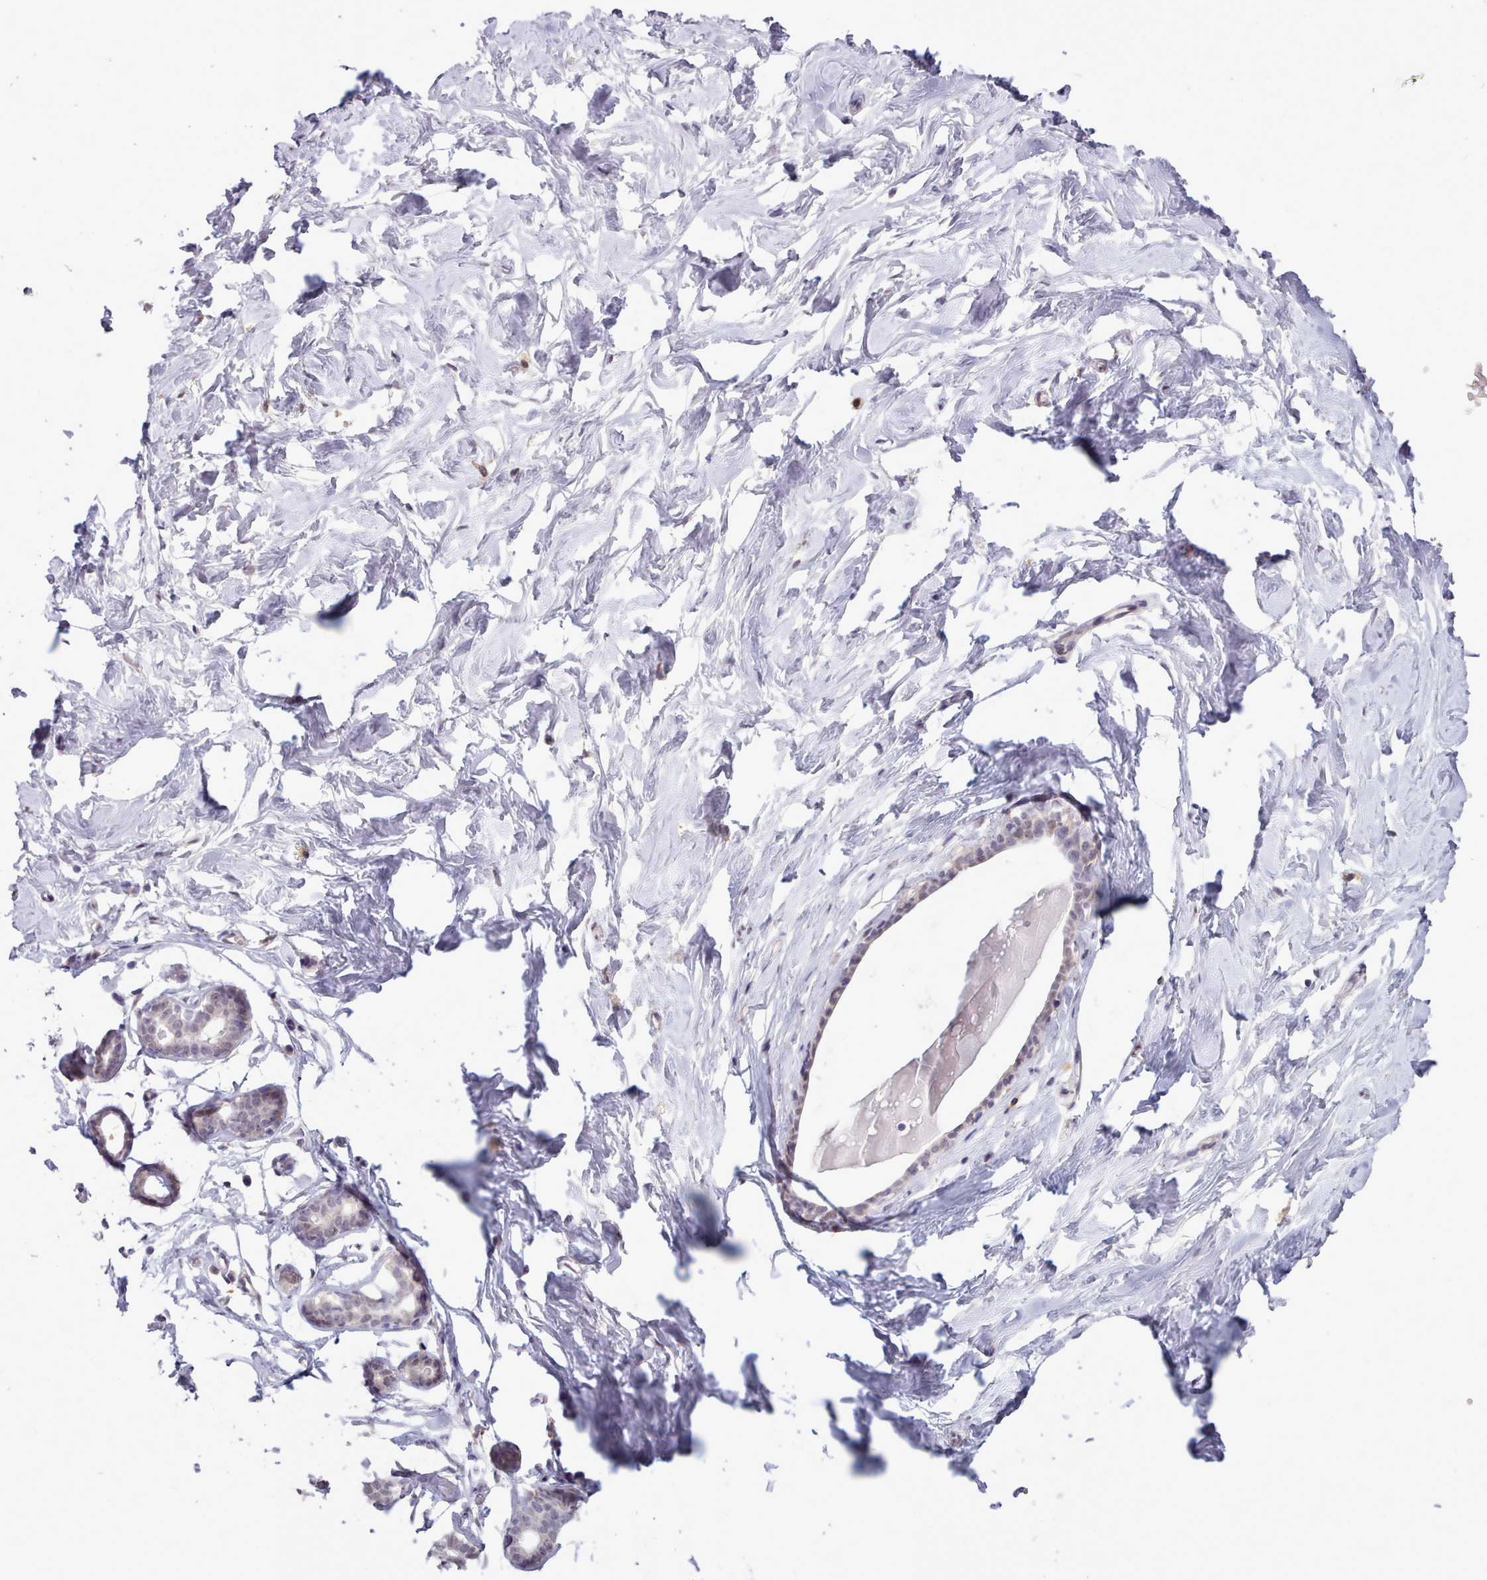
{"staining": {"intensity": "negative", "quantity": "none", "location": "none"}, "tissue": "breast", "cell_type": "Adipocytes", "image_type": "normal", "snomed": [{"axis": "morphology", "description": "Normal tissue, NOS"}, {"axis": "morphology", "description": "Adenoma, NOS"}, {"axis": "topography", "description": "Breast"}], "caption": "Immunohistochemistry of unremarkable human breast shows no staining in adipocytes.", "gene": "ARL17A", "patient": {"sex": "female", "age": 23}}